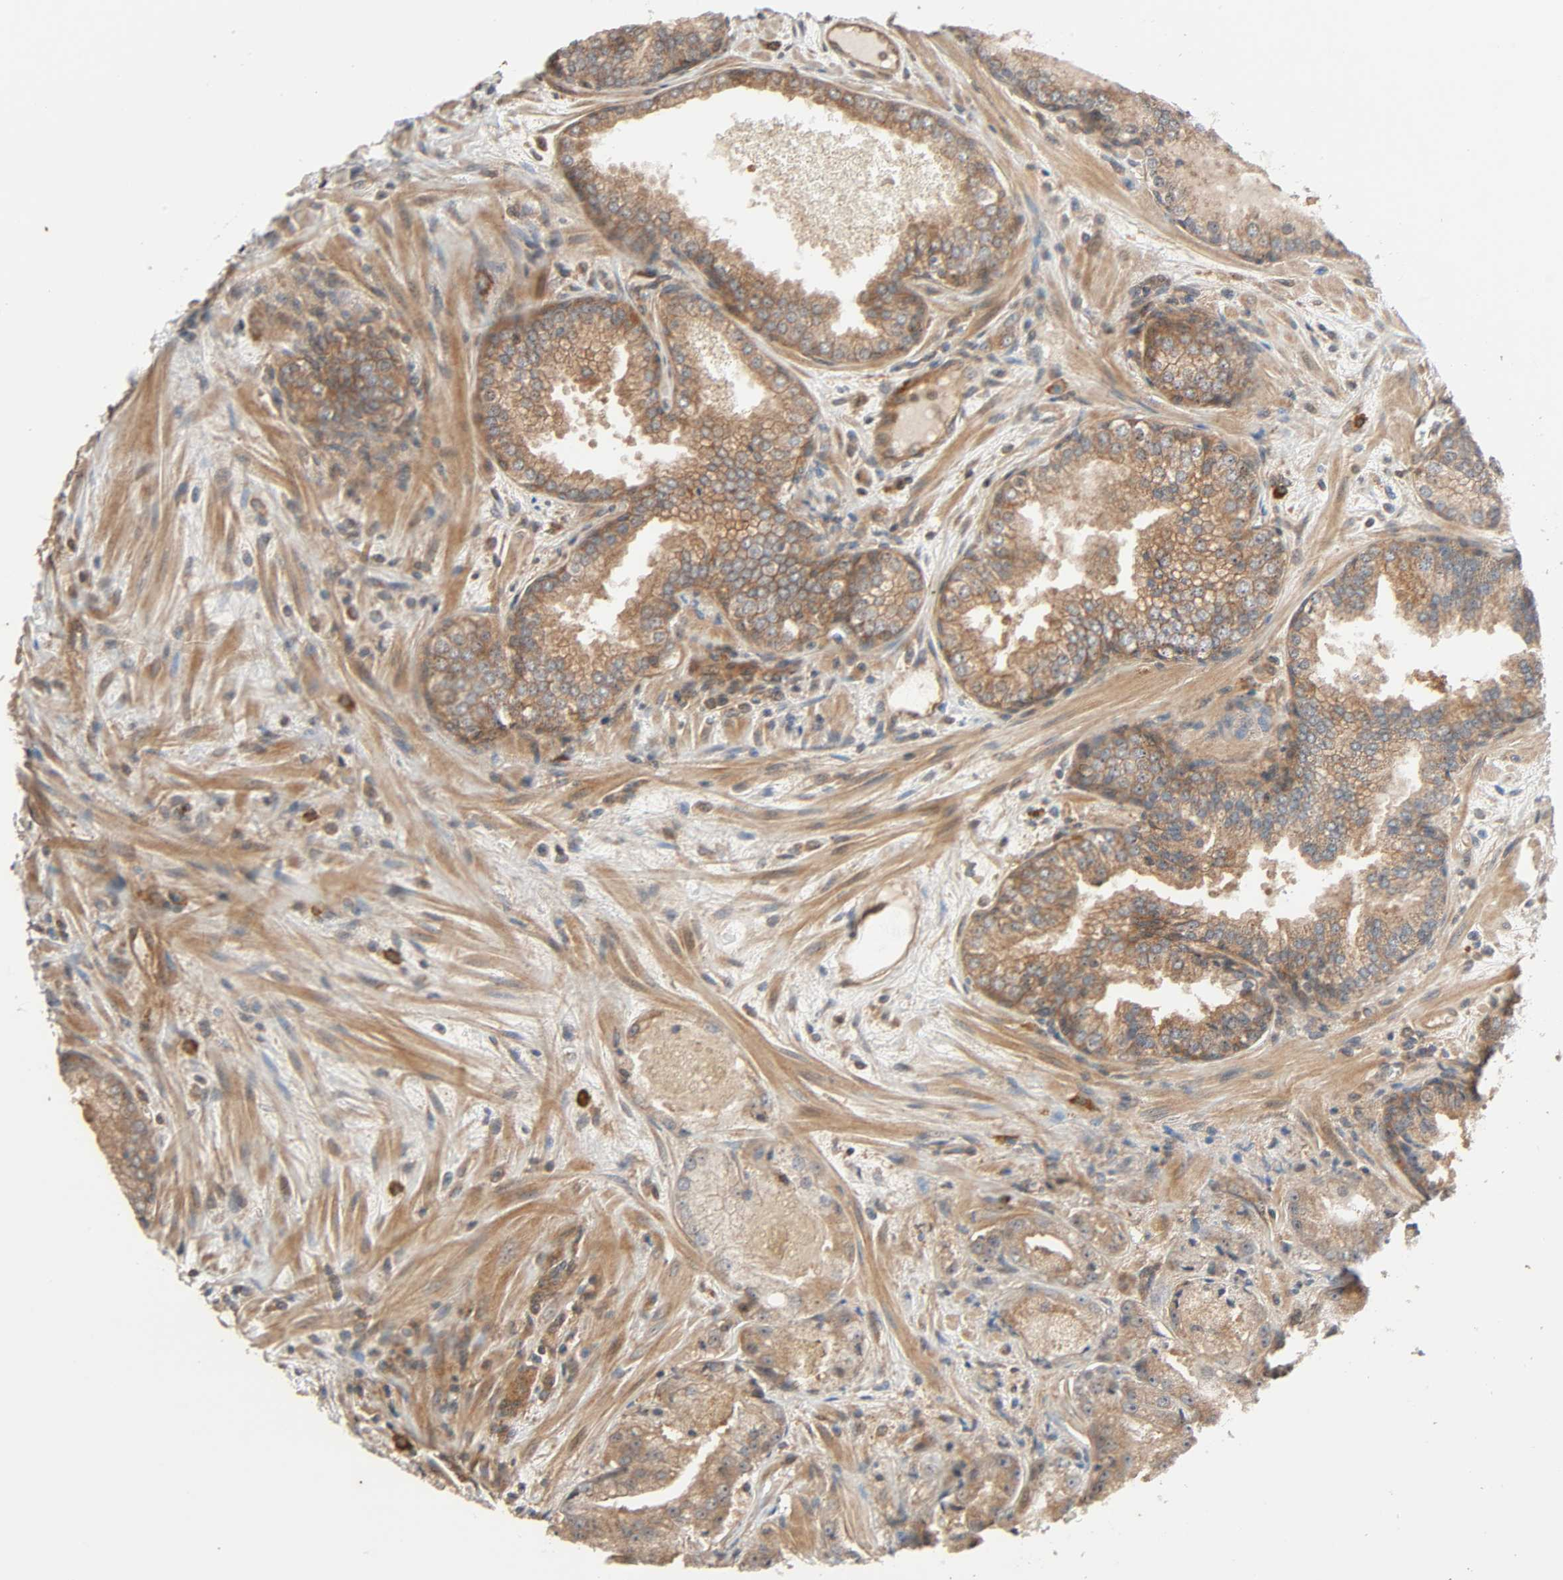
{"staining": {"intensity": "moderate", "quantity": ">75%", "location": "cytoplasmic/membranous"}, "tissue": "prostate cancer", "cell_type": "Tumor cells", "image_type": "cancer", "snomed": [{"axis": "morphology", "description": "Adenocarcinoma, Low grade"}, {"axis": "topography", "description": "Prostate"}], "caption": "Immunohistochemistry (DAB (3,3'-diaminobenzidine)) staining of human prostate low-grade adenocarcinoma exhibits moderate cytoplasmic/membranous protein expression in about >75% of tumor cells.", "gene": "PPP2R1B", "patient": {"sex": "male", "age": 60}}